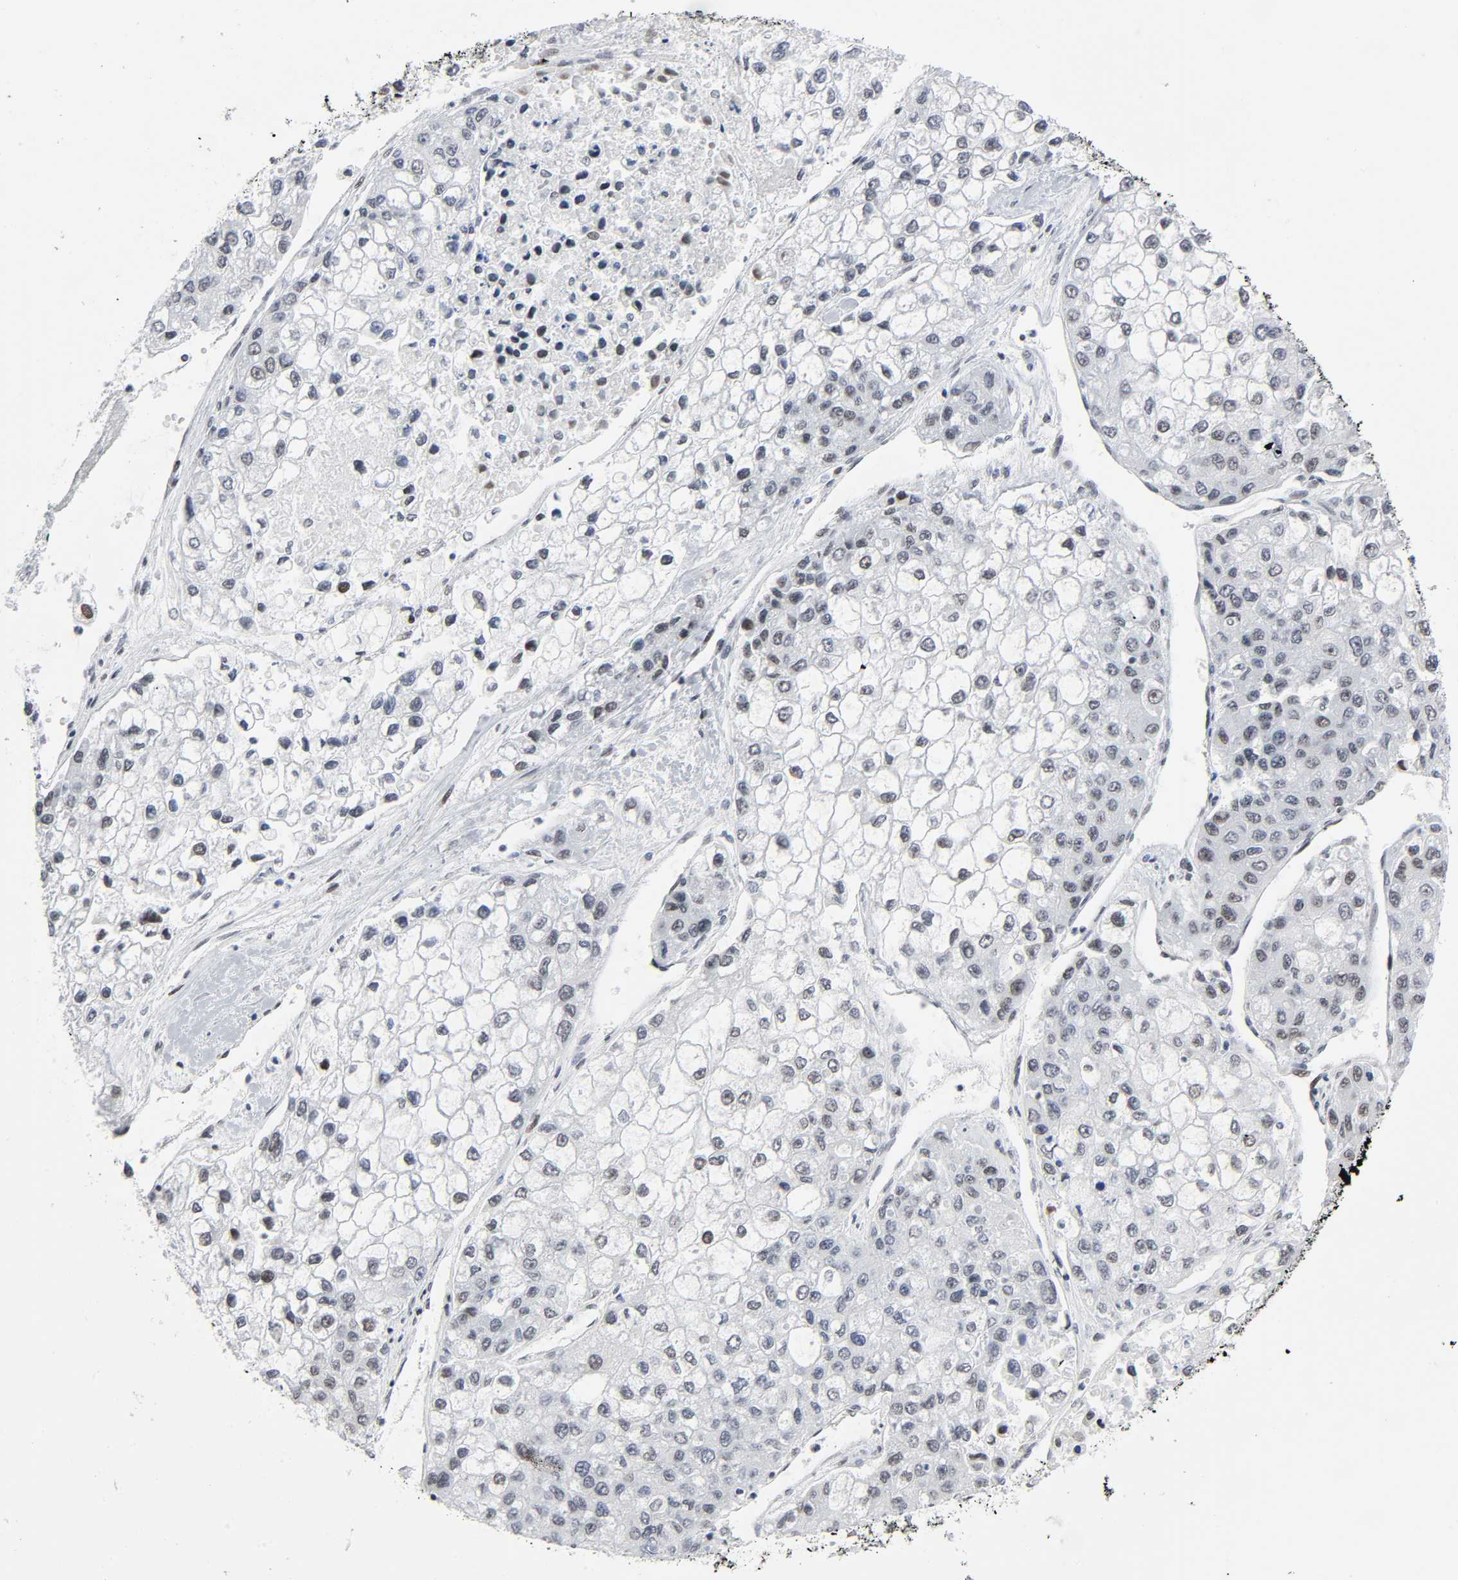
{"staining": {"intensity": "weak", "quantity": "<25%", "location": "nuclear"}, "tissue": "liver cancer", "cell_type": "Tumor cells", "image_type": "cancer", "snomed": [{"axis": "morphology", "description": "Carcinoma, Hepatocellular, NOS"}, {"axis": "topography", "description": "Liver"}], "caption": "IHC image of liver cancer (hepatocellular carcinoma) stained for a protein (brown), which displays no staining in tumor cells.", "gene": "HSF1", "patient": {"sex": "female", "age": 66}}